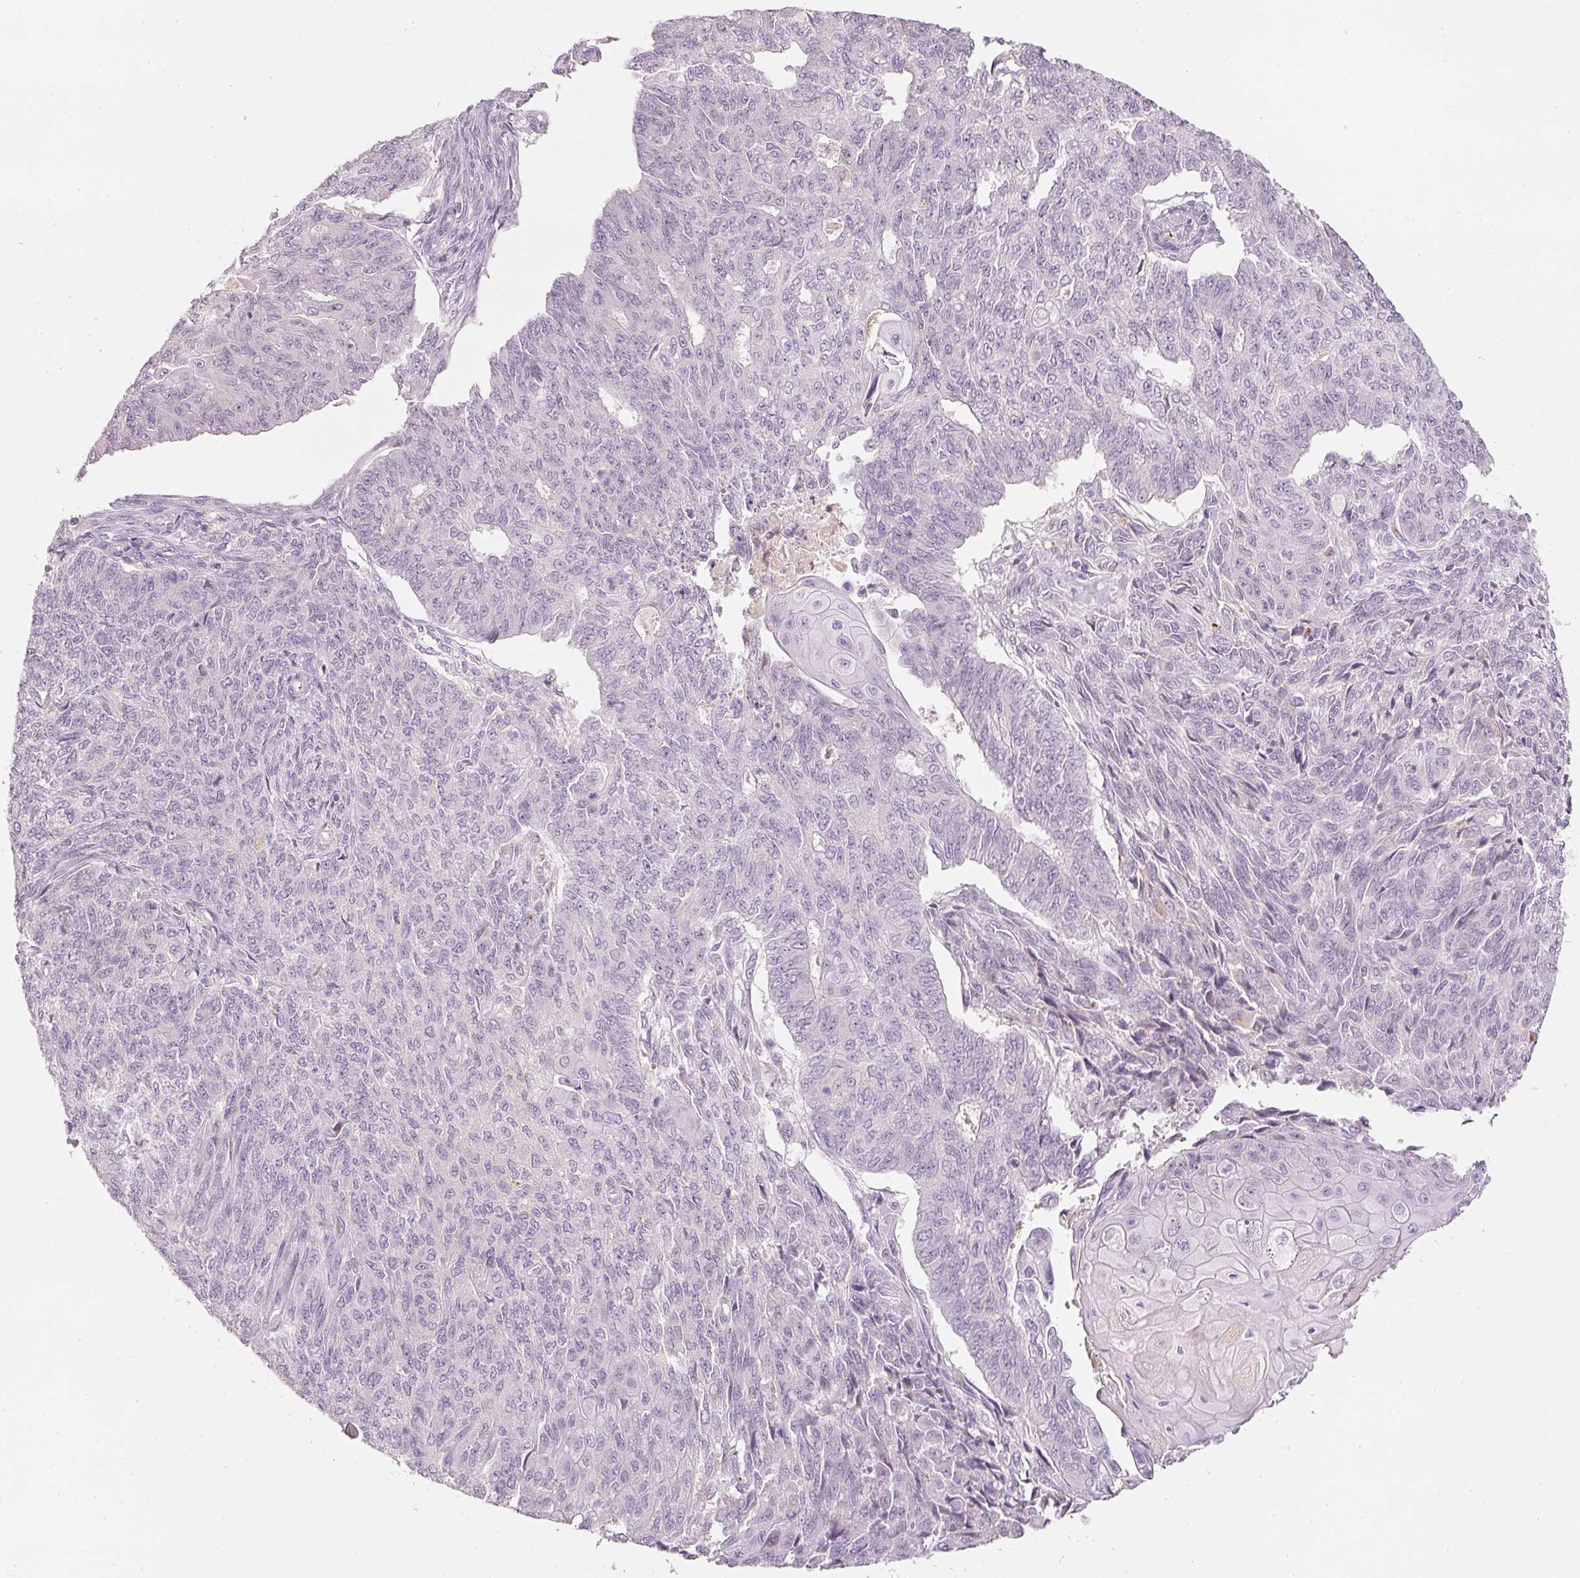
{"staining": {"intensity": "negative", "quantity": "none", "location": "none"}, "tissue": "endometrial cancer", "cell_type": "Tumor cells", "image_type": "cancer", "snomed": [{"axis": "morphology", "description": "Adenocarcinoma, NOS"}, {"axis": "topography", "description": "Endometrium"}], "caption": "Protein analysis of endometrial adenocarcinoma reveals no significant positivity in tumor cells.", "gene": "LECT2", "patient": {"sex": "female", "age": 32}}